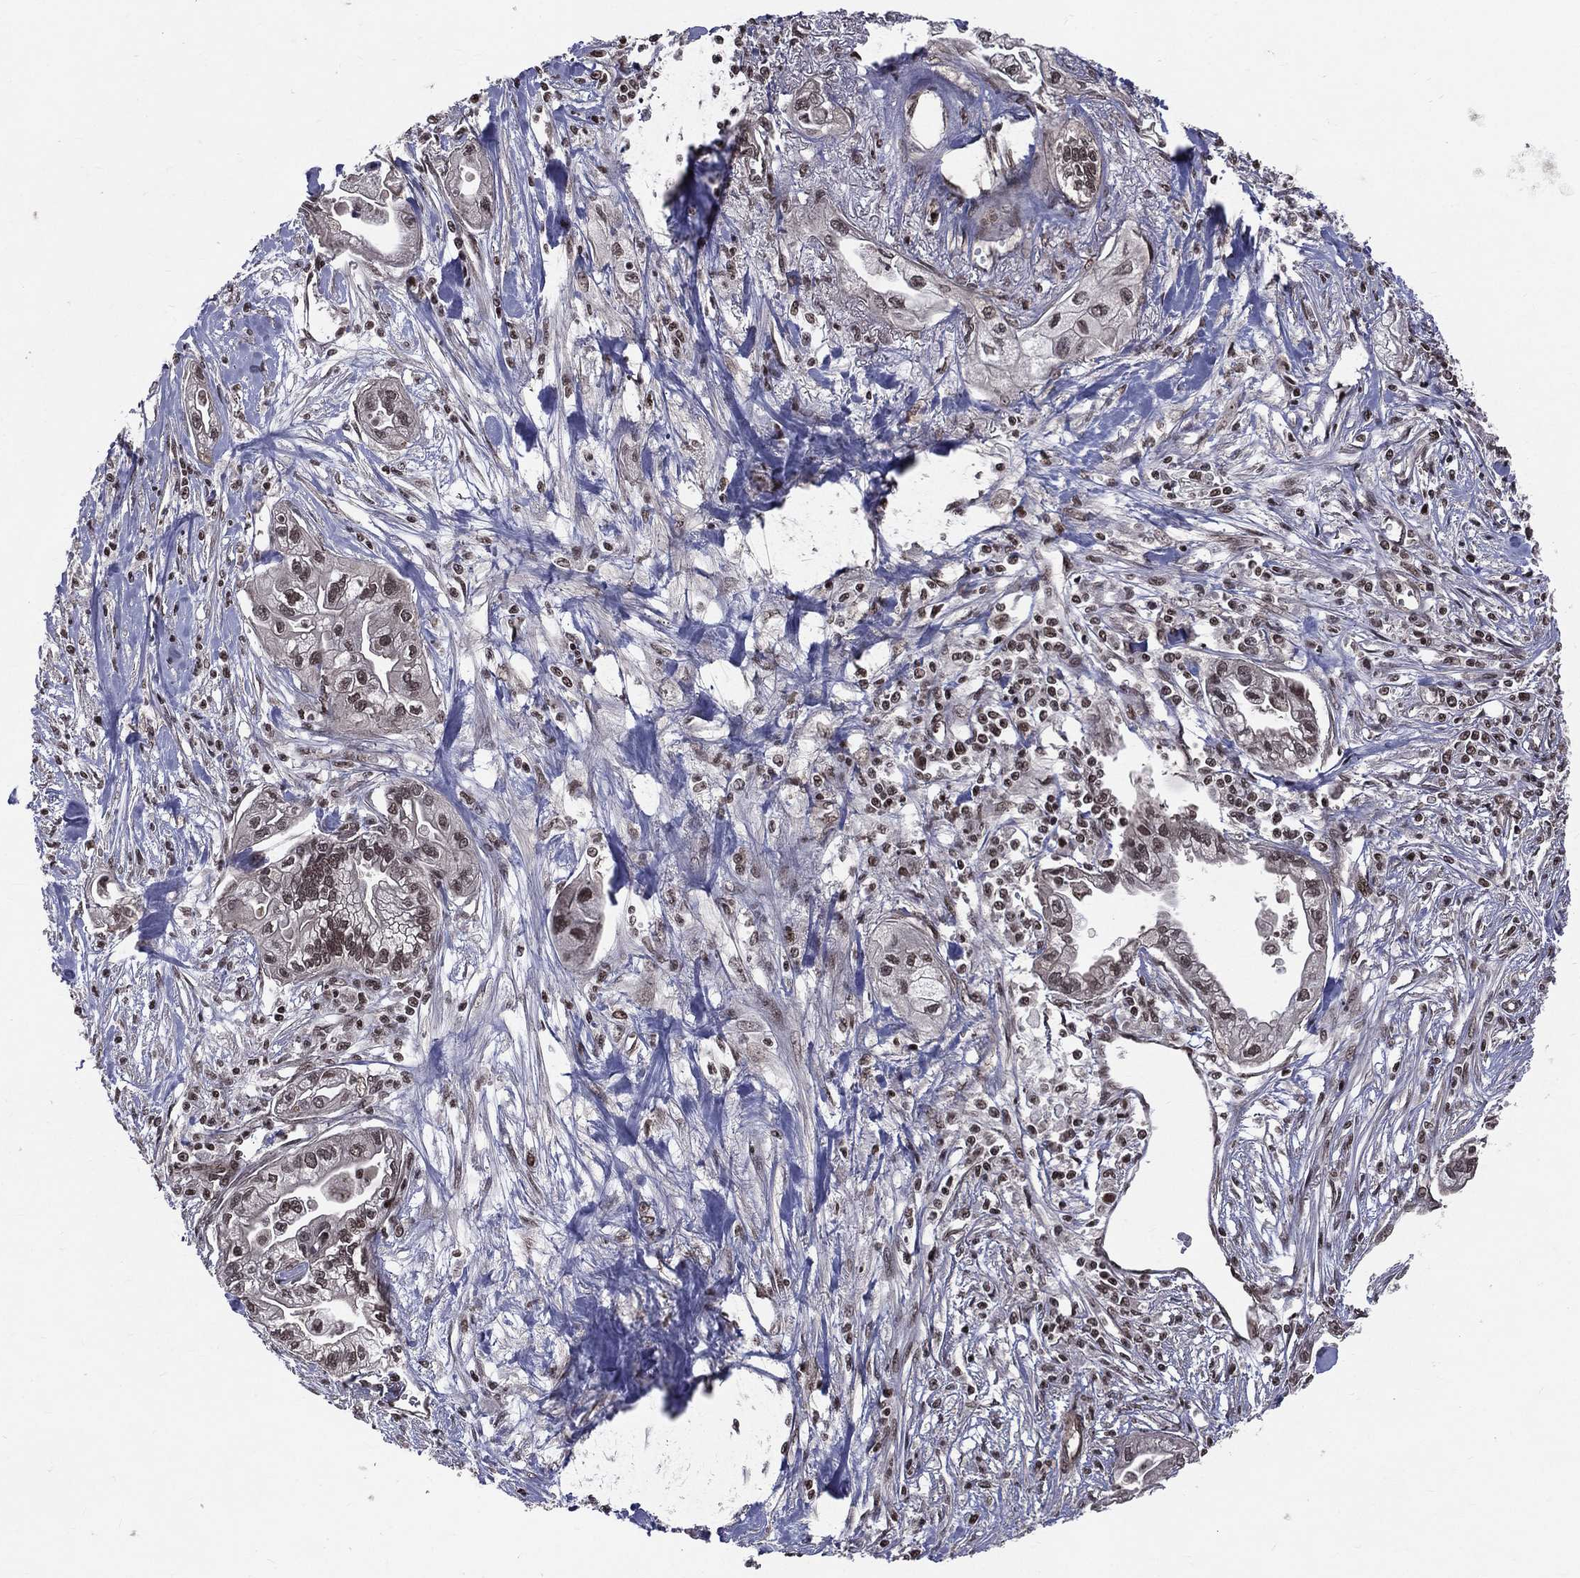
{"staining": {"intensity": "moderate", "quantity": ">75%", "location": "nuclear"}, "tissue": "pancreatic cancer", "cell_type": "Tumor cells", "image_type": "cancer", "snomed": [{"axis": "morphology", "description": "Adenocarcinoma, NOS"}, {"axis": "topography", "description": "Pancreas"}], "caption": "The micrograph exhibits immunohistochemical staining of pancreatic adenocarcinoma. There is moderate nuclear staining is seen in approximately >75% of tumor cells.", "gene": "SMC3", "patient": {"sex": "male", "age": 70}}